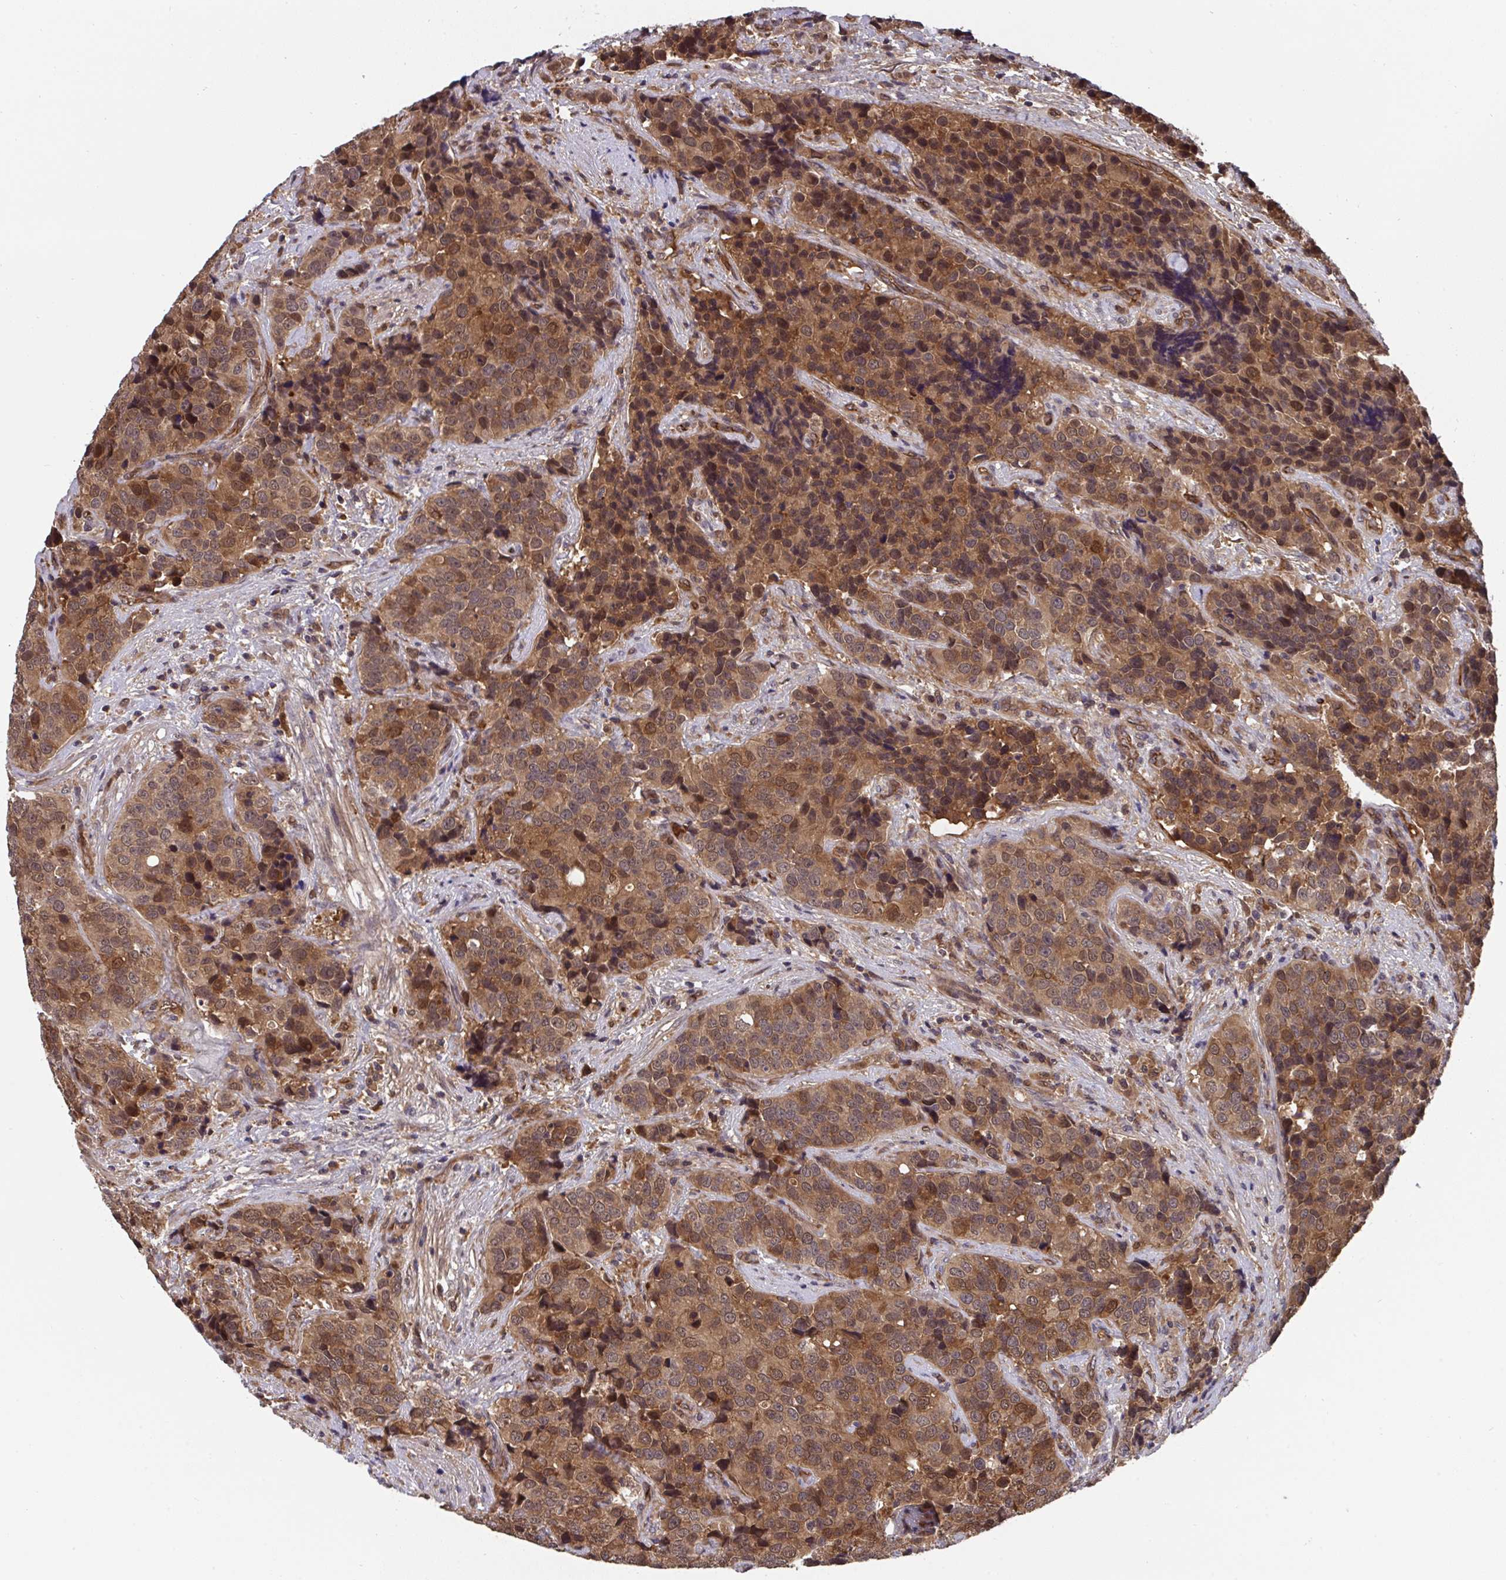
{"staining": {"intensity": "moderate", "quantity": ">75%", "location": "cytoplasmic/membranous,nuclear"}, "tissue": "urothelial cancer", "cell_type": "Tumor cells", "image_type": "cancer", "snomed": [{"axis": "morphology", "description": "Urothelial carcinoma, NOS"}, {"axis": "topography", "description": "Urinary bladder"}], "caption": "Transitional cell carcinoma was stained to show a protein in brown. There is medium levels of moderate cytoplasmic/membranous and nuclear positivity in approximately >75% of tumor cells.", "gene": "TIGAR", "patient": {"sex": "male", "age": 52}}